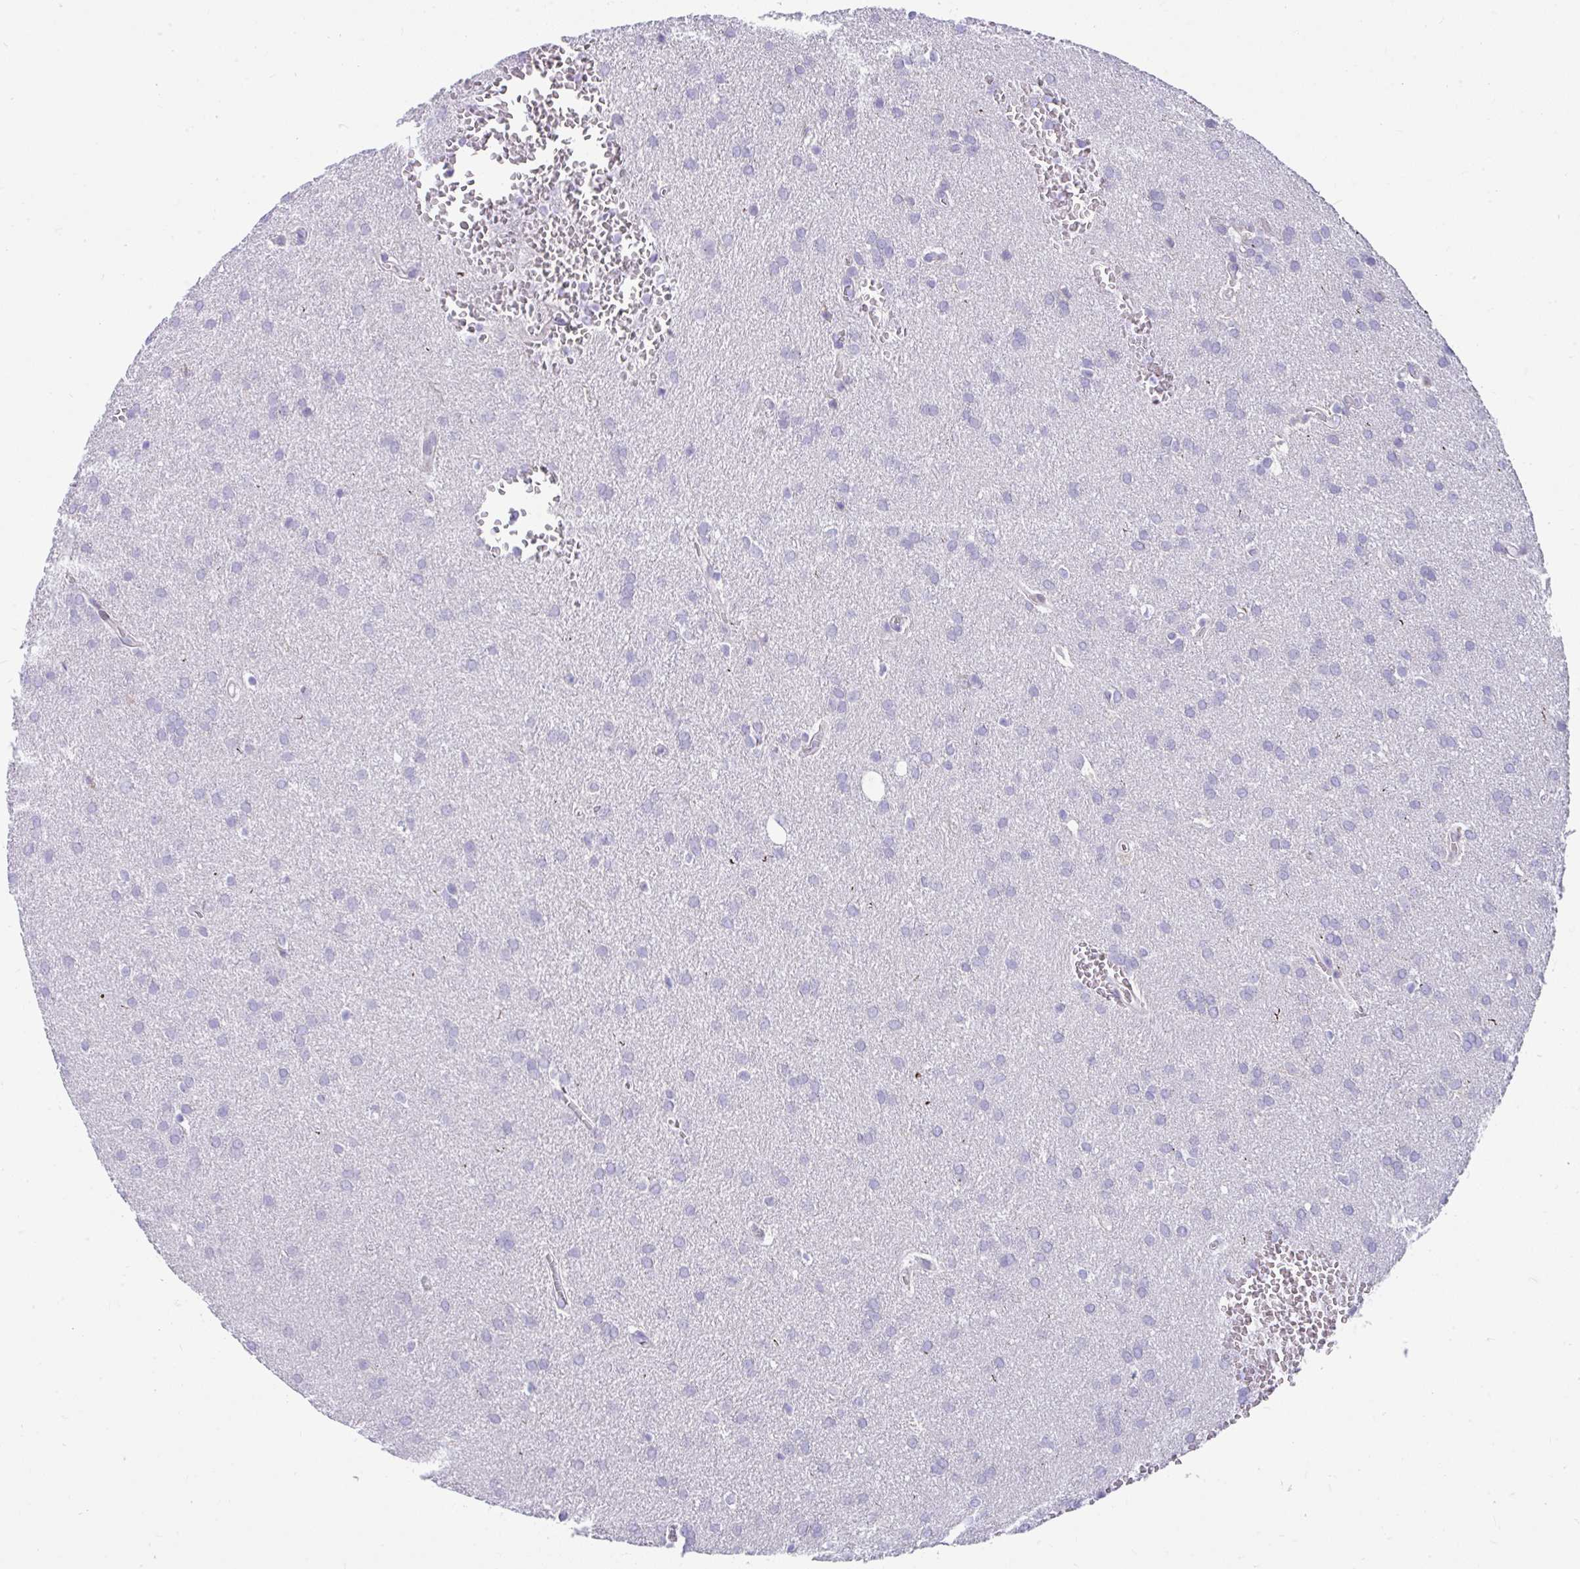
{"staining": {"intensity": "negative", "quantity": "none", "location": "none"}, "tissue": "glioma", "cell_type": "Tumor cells", "image_type": "cancer", "snomed": [{"axis": "morphology", "description": "Glioma, malignant, Low grade"}, {"axis": "topography", "description": "Brain"}], "caption": "There is no significant positivity in tumor cells of malignant glioma (low-grade). The staining was performed using DAB (3,3'-diaminobenzidine) to visualize the protein expression in brown, while the nuclei were stained in blue with hematoxylin (Magnification: 20x).", "gene": "ISL1", "patient": {"sex": "female", "age": 33}}